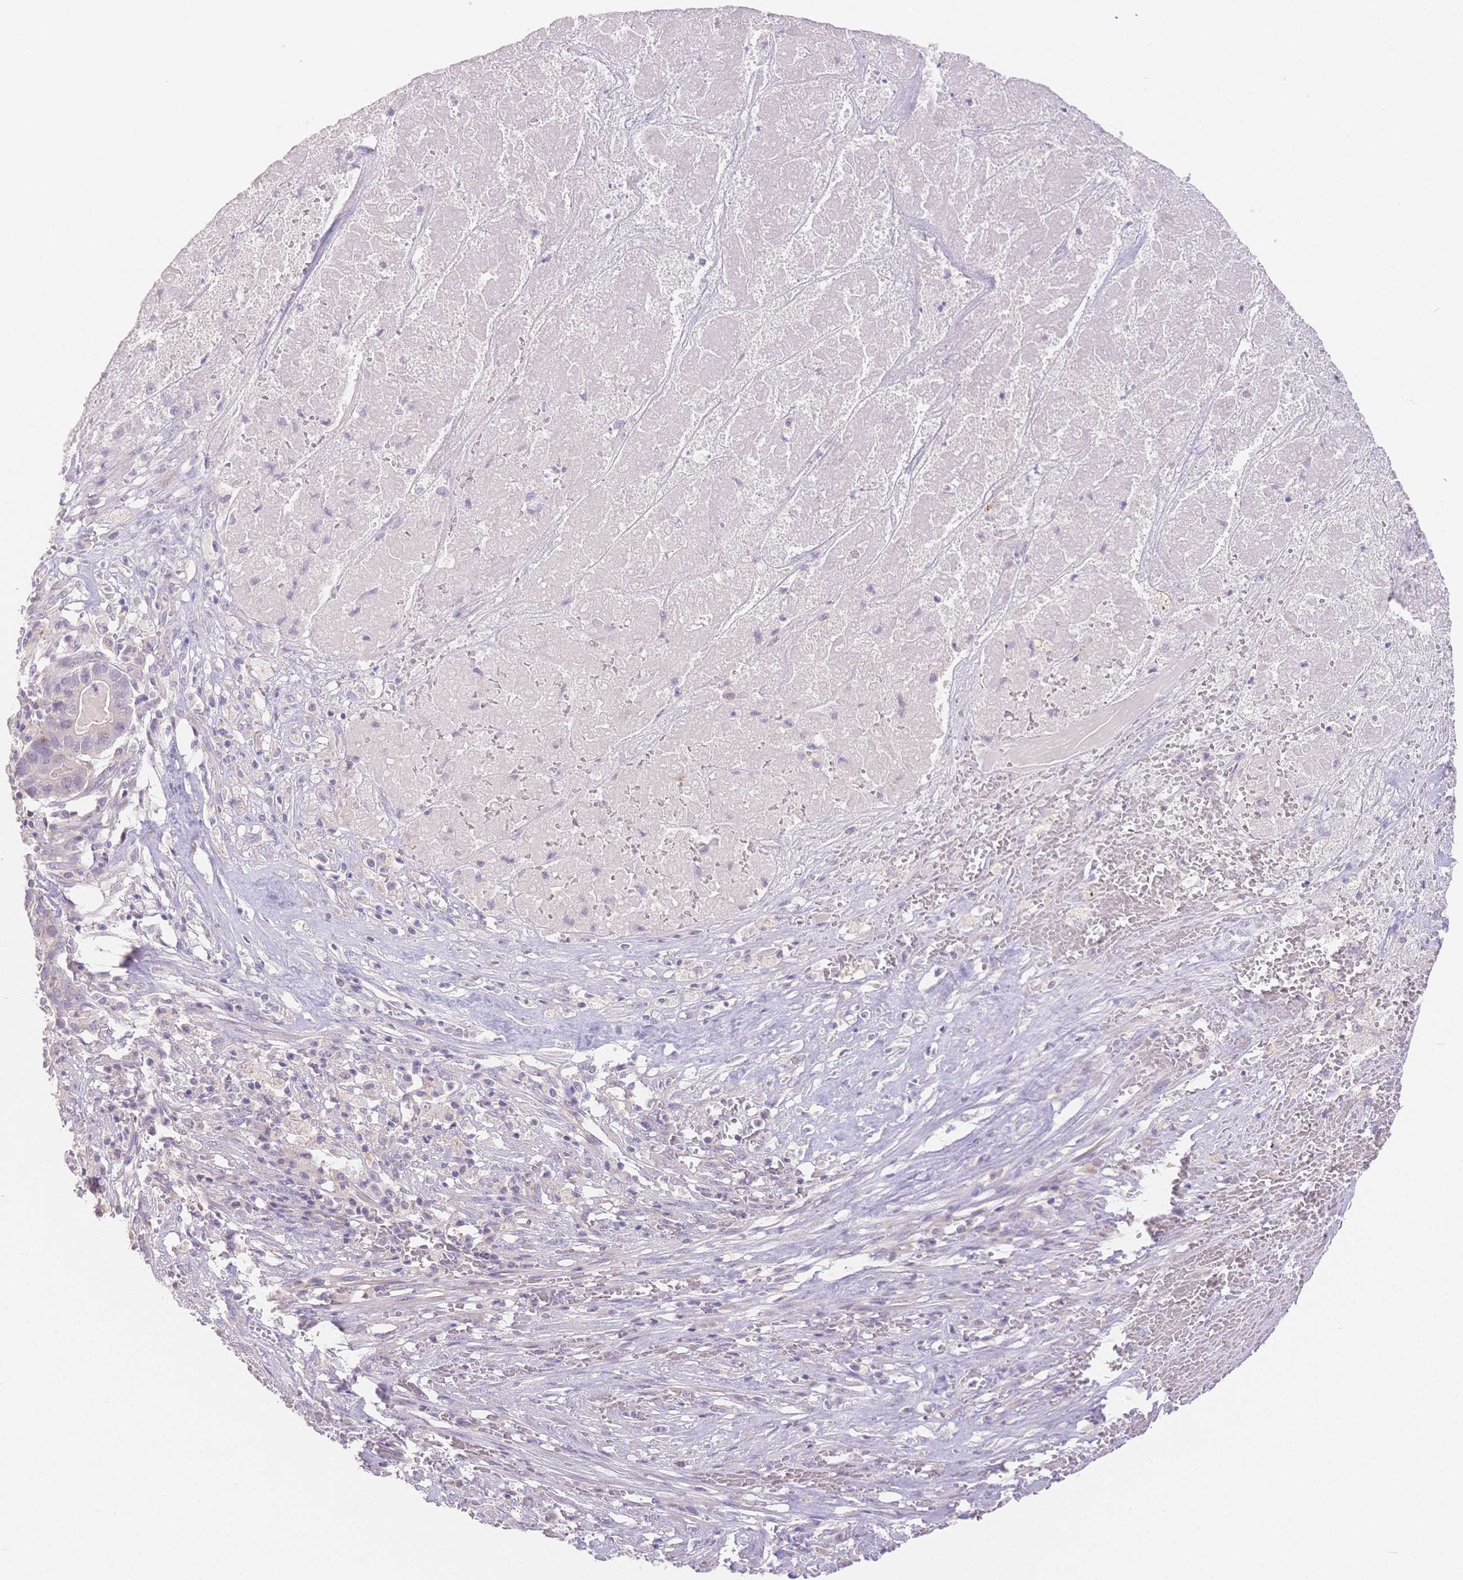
{"staining": {"intensity": "negative", "quantity": "none", "location": "none"}, "tissue": "pancreatic cancer", "cell_type": "Tumor cells", "image_type": "cancer", "snomed": [{"axis": "morphology", "description": "Adenocarcinoma, NOS"}, {"axis": "topography", "description": "Pancreas"}], "caption": "Pancreatic cancer was stained to show a protein in brown. There is no significant positivity in tumor cells.", "gene": "SUV39H2", "patient": {"sex": "male", "age": 50}}